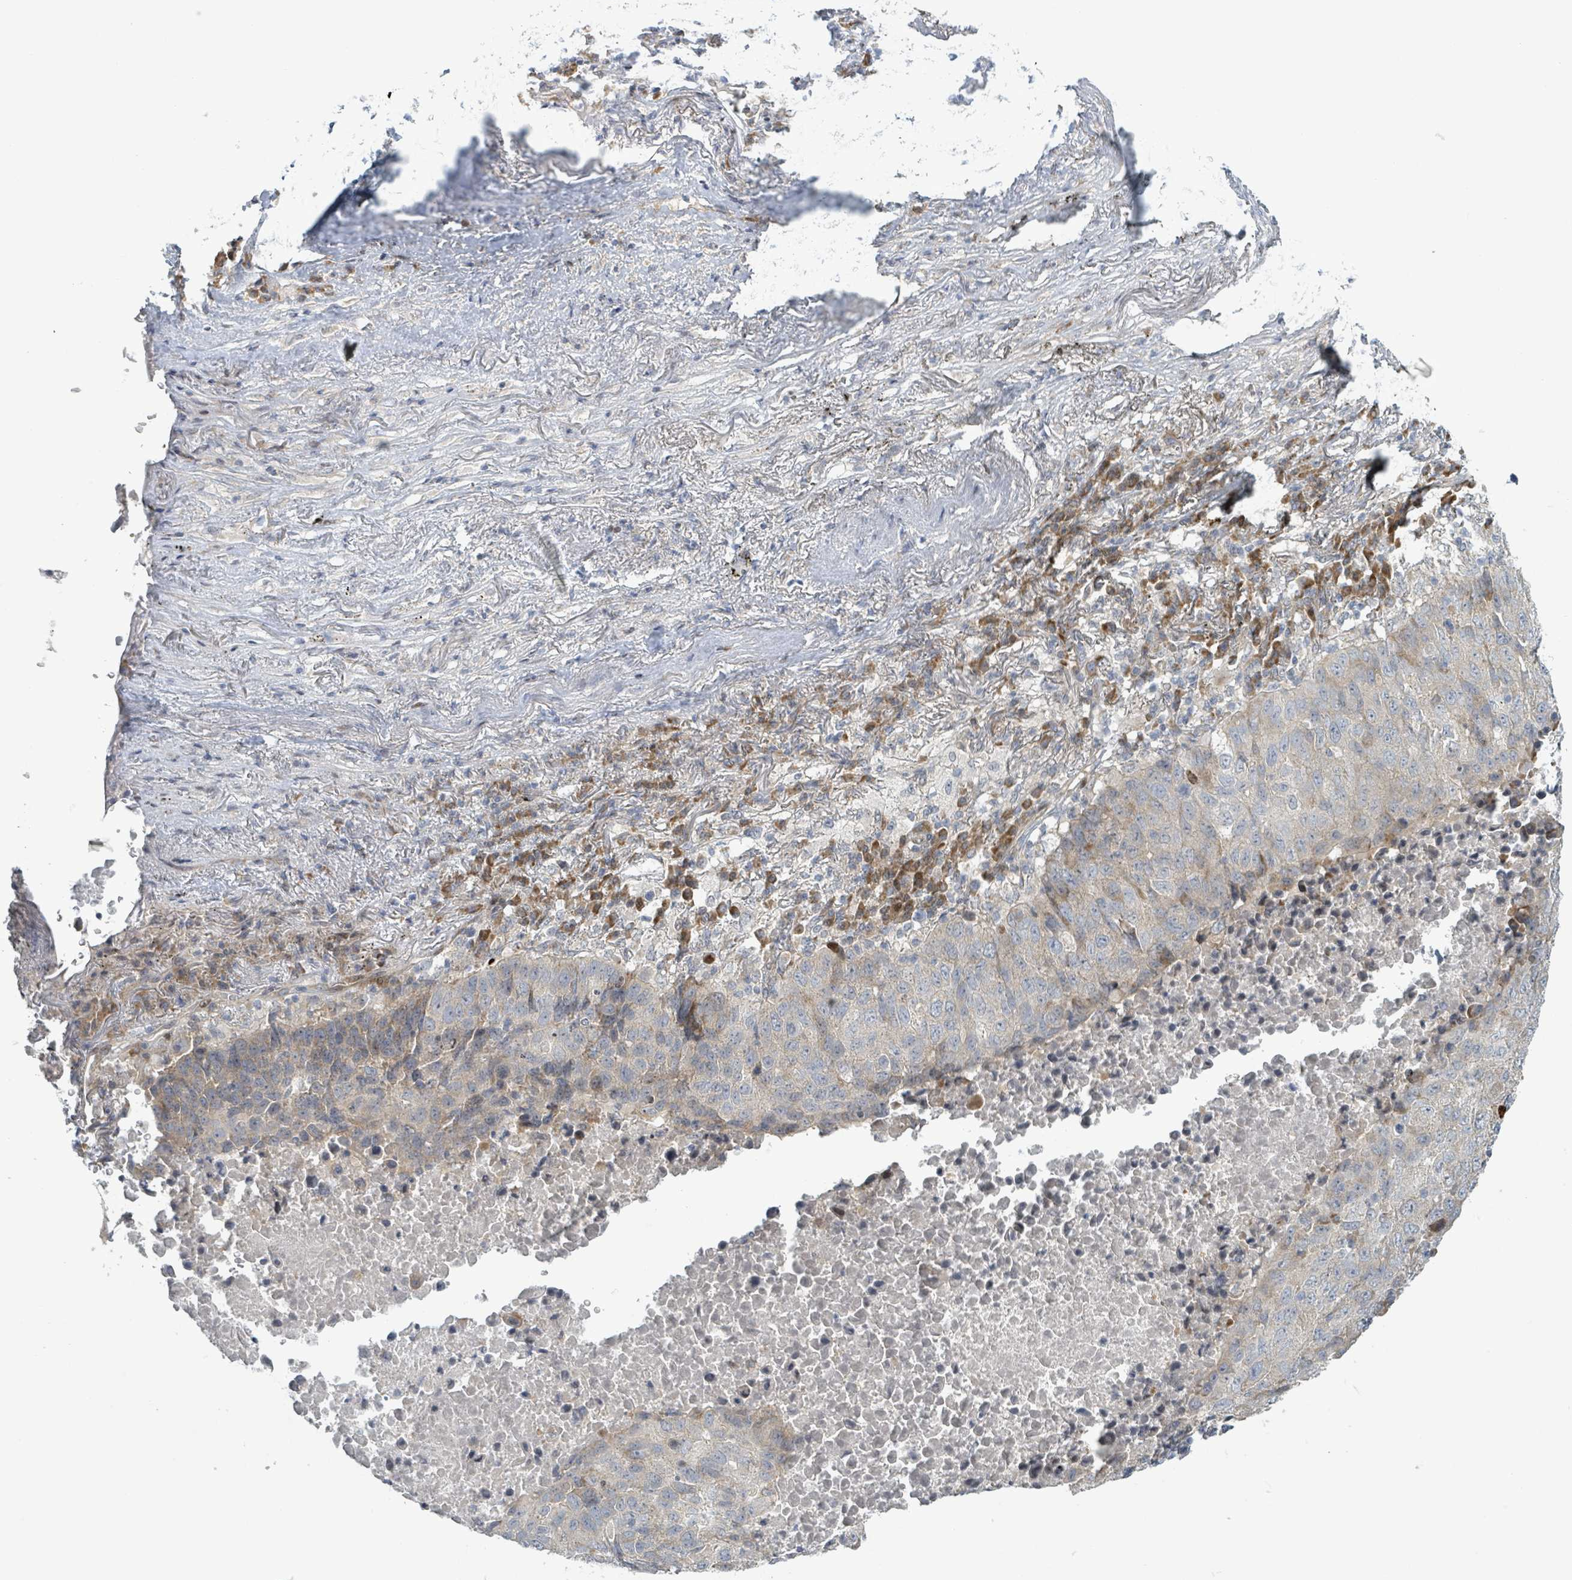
{"staining": {"intensity": "weak", "quantity": "<25%", "location": "cytoplasmic/membranous"}, "tissue": "lung cancer", "cell_type": "Tumor cells", "image_type": "cancer", "snomed": [{"axis": "morphology", "description": "Squamous cell carcinoma, NOS"}, {"axis": "topography", "description": "Lung"}], "caption": "IHC of human lung squamous cell carcinoma reveals no expression in tumor cells.", "gene": "RPL32", "patient": {"sex": "male", "age": 73}}